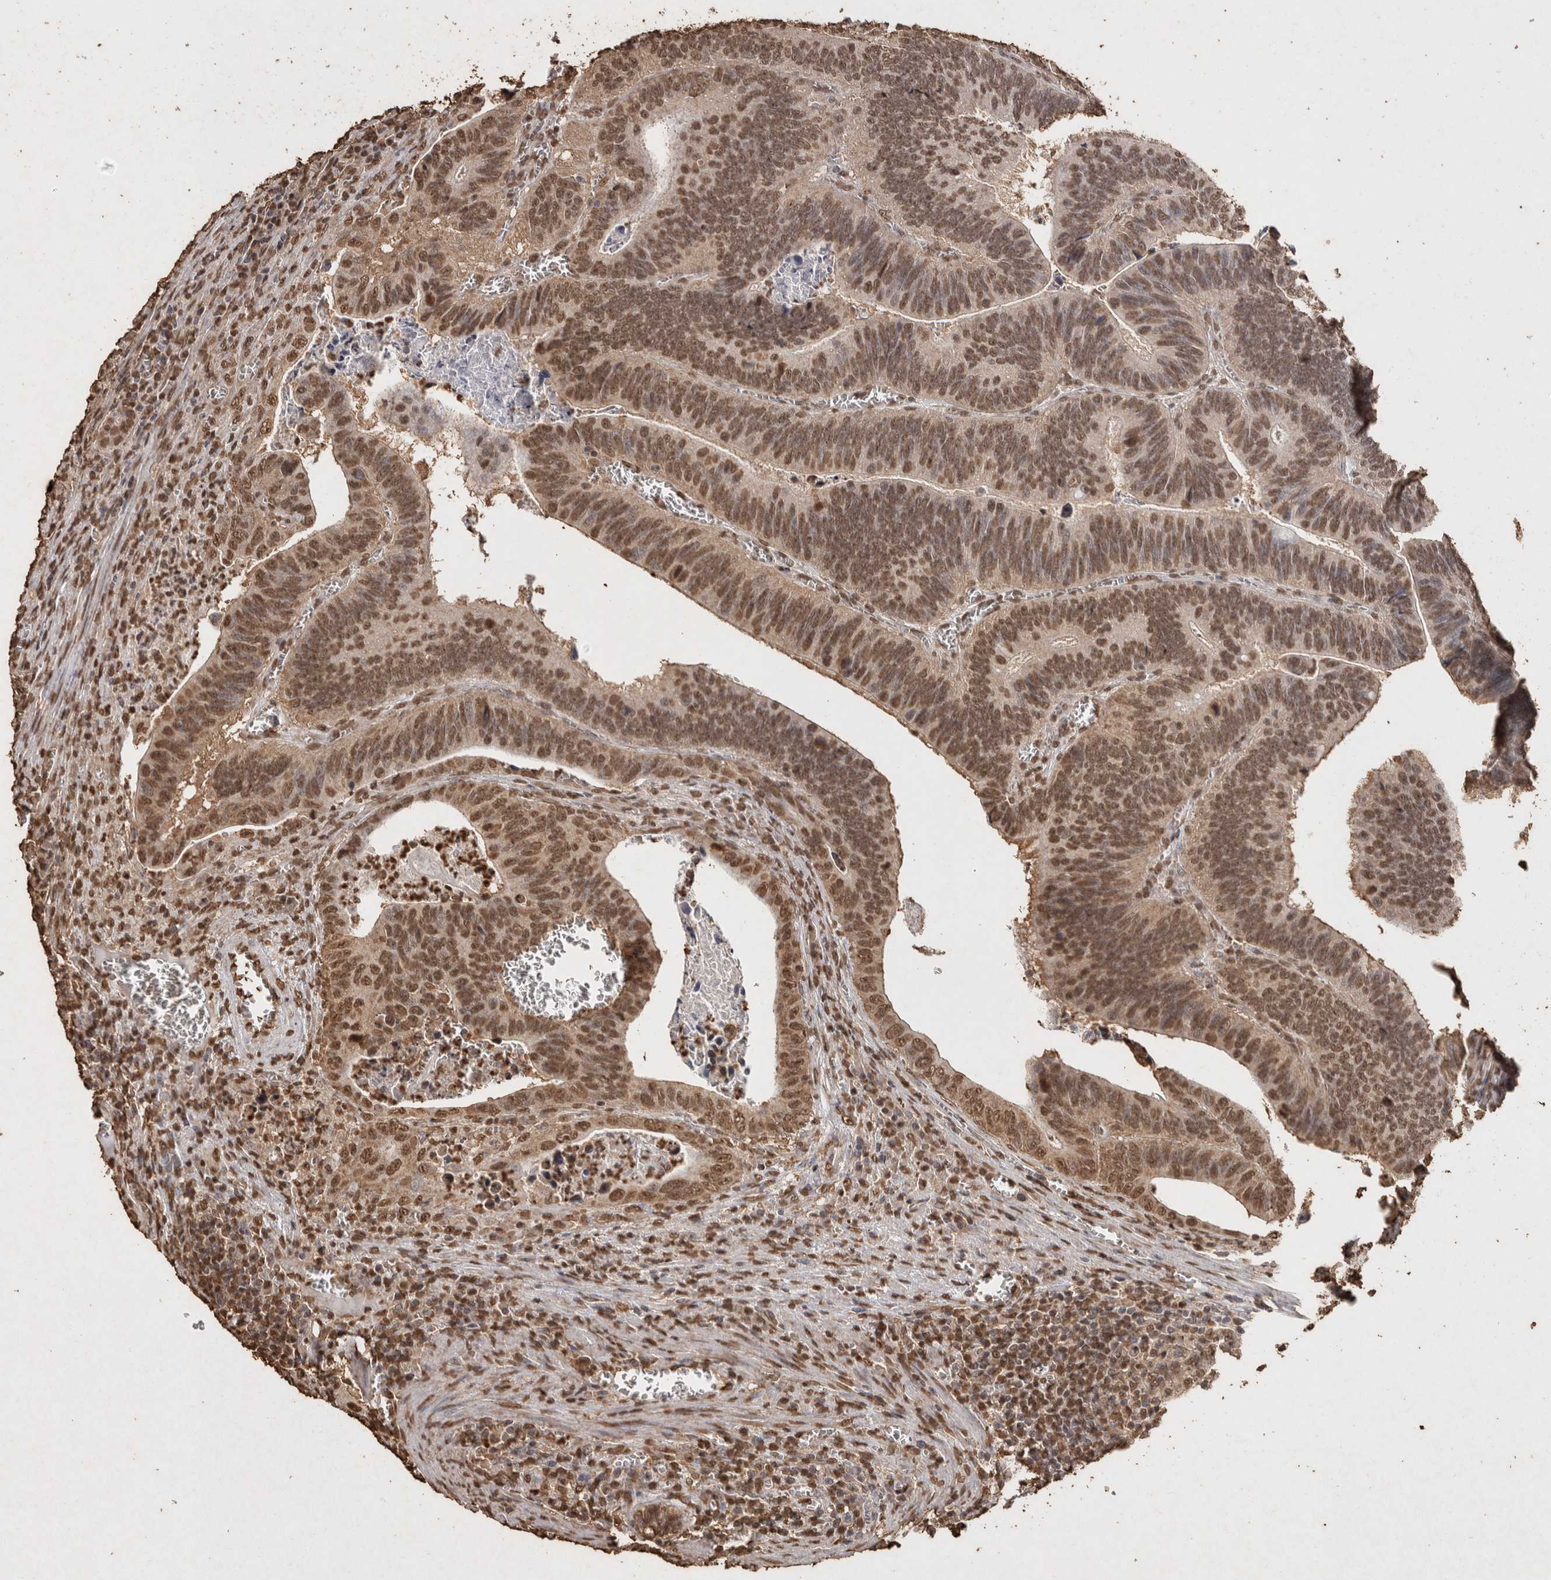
{"staining": {"intensity": "moderate", "quantity": ">75%", "location": "nuclear"}, "tissue": "colorectal cancer", "cell_type": "Tumor cells", "image_type": "cancer", "snomed": [{"axis": "morphology", "description": "Inflammation, NOS"}, {"axis": "morphology", "description": "Adenocarcinoma, NOS"}, {"axis": "topography", "description": "Colon"}], "caption": "This image displays immunohistochemistry (IHC) staining of colorectal cancer, with medium moderate nuclear staining in approximately >75% of tumor cells.", "gene": "FSTL3", "patient": {"sex": "male", "age": 72}}